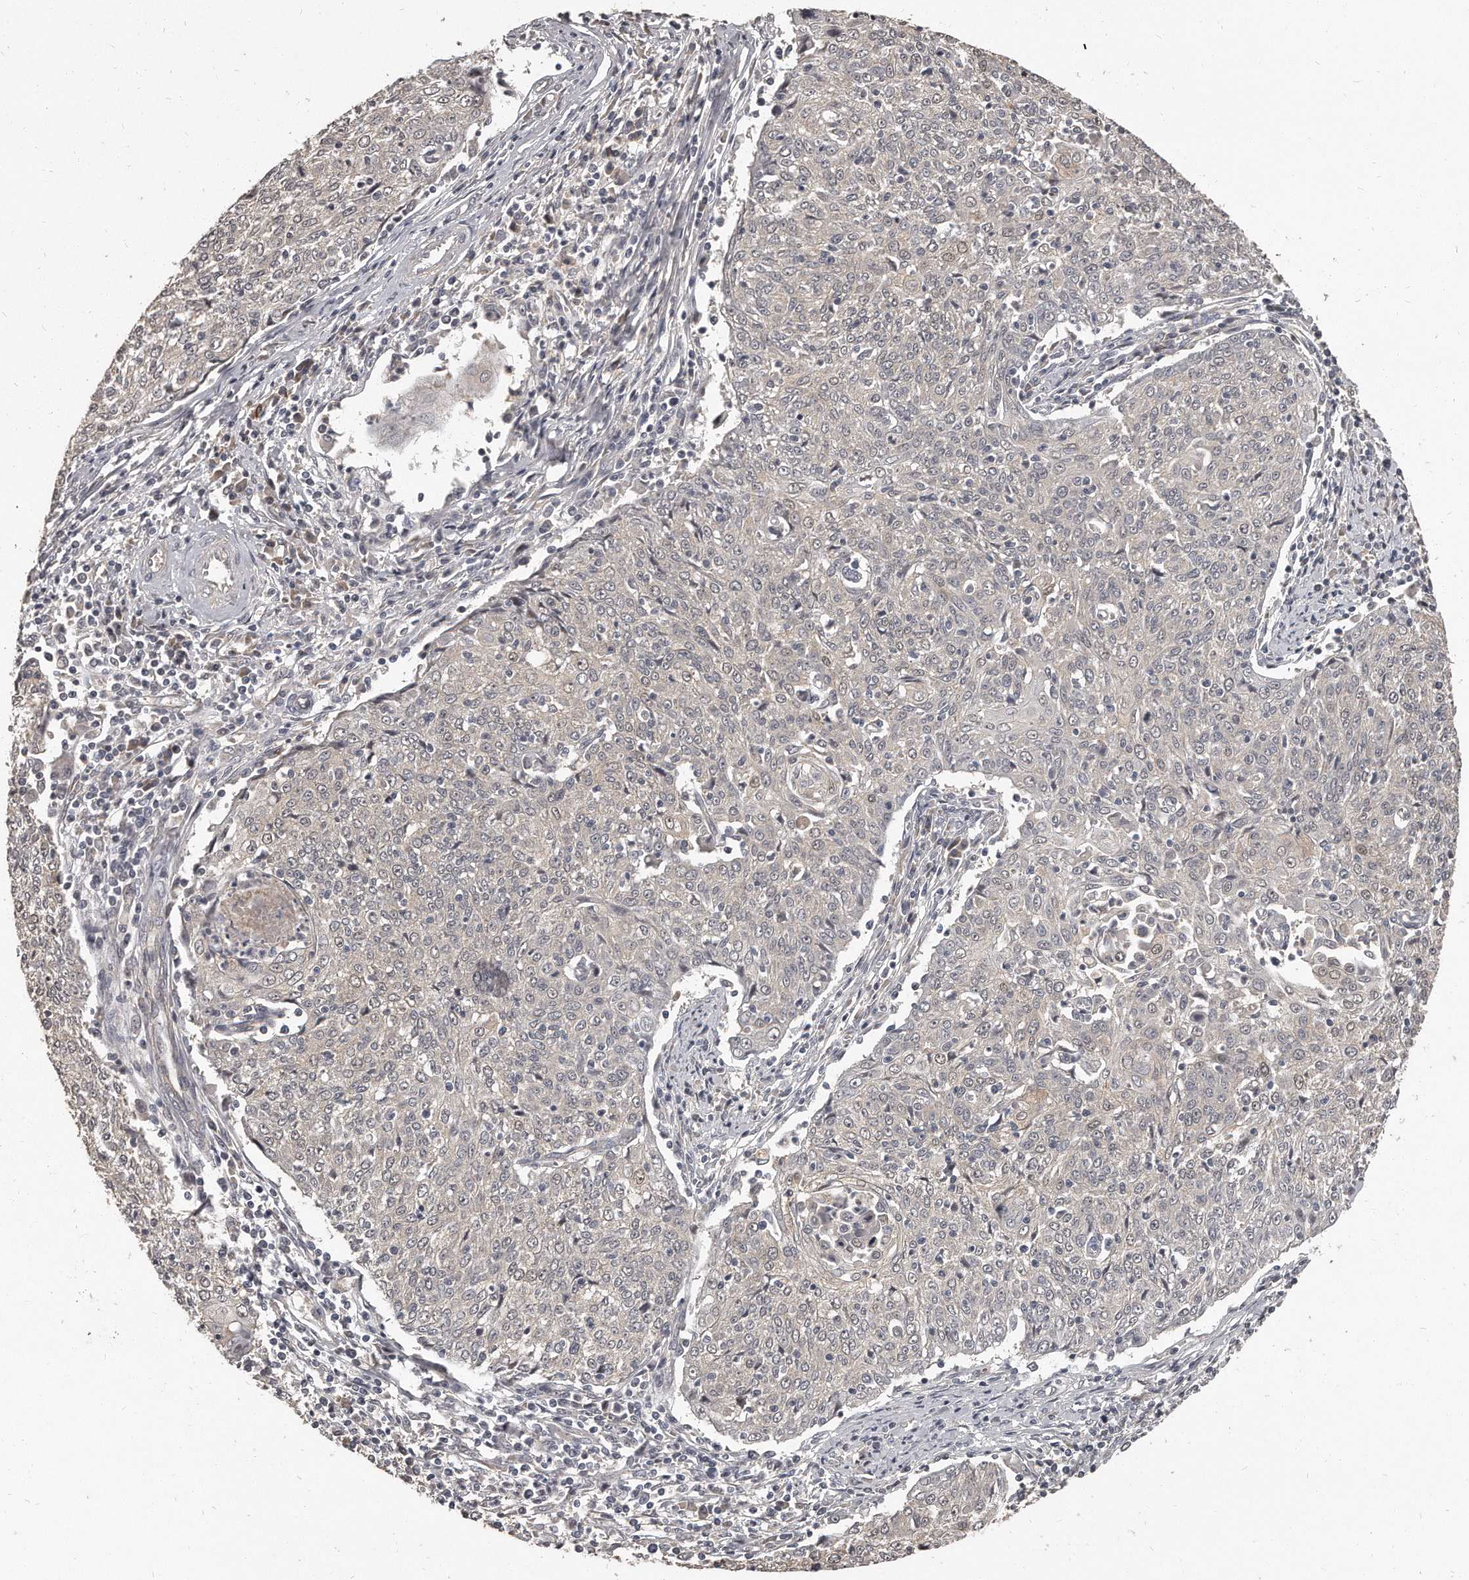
{"staining": {"intensity": "negative", "quantity": "none", "location": "none"}, "tissue": "cervical cancer", "cell_type": "Tumor cells", "image_type": "cancer", "snomed": [{"axis": "morphology", "description": "Squamous cell carcinoma, NOS"}, {"axis": "topography", "description": "Cervix"}], "caption": "This is a photomicrograph of IHC staining of cervical squamous cell carcinoma, which shows no staining in tumor cells. (DAB (3,3'-diaminobenzidine) immunohistochemistry with hematoxylin counter stain).", "gene": "GRB10", "patient": {"sex": "female", "age": 48}}